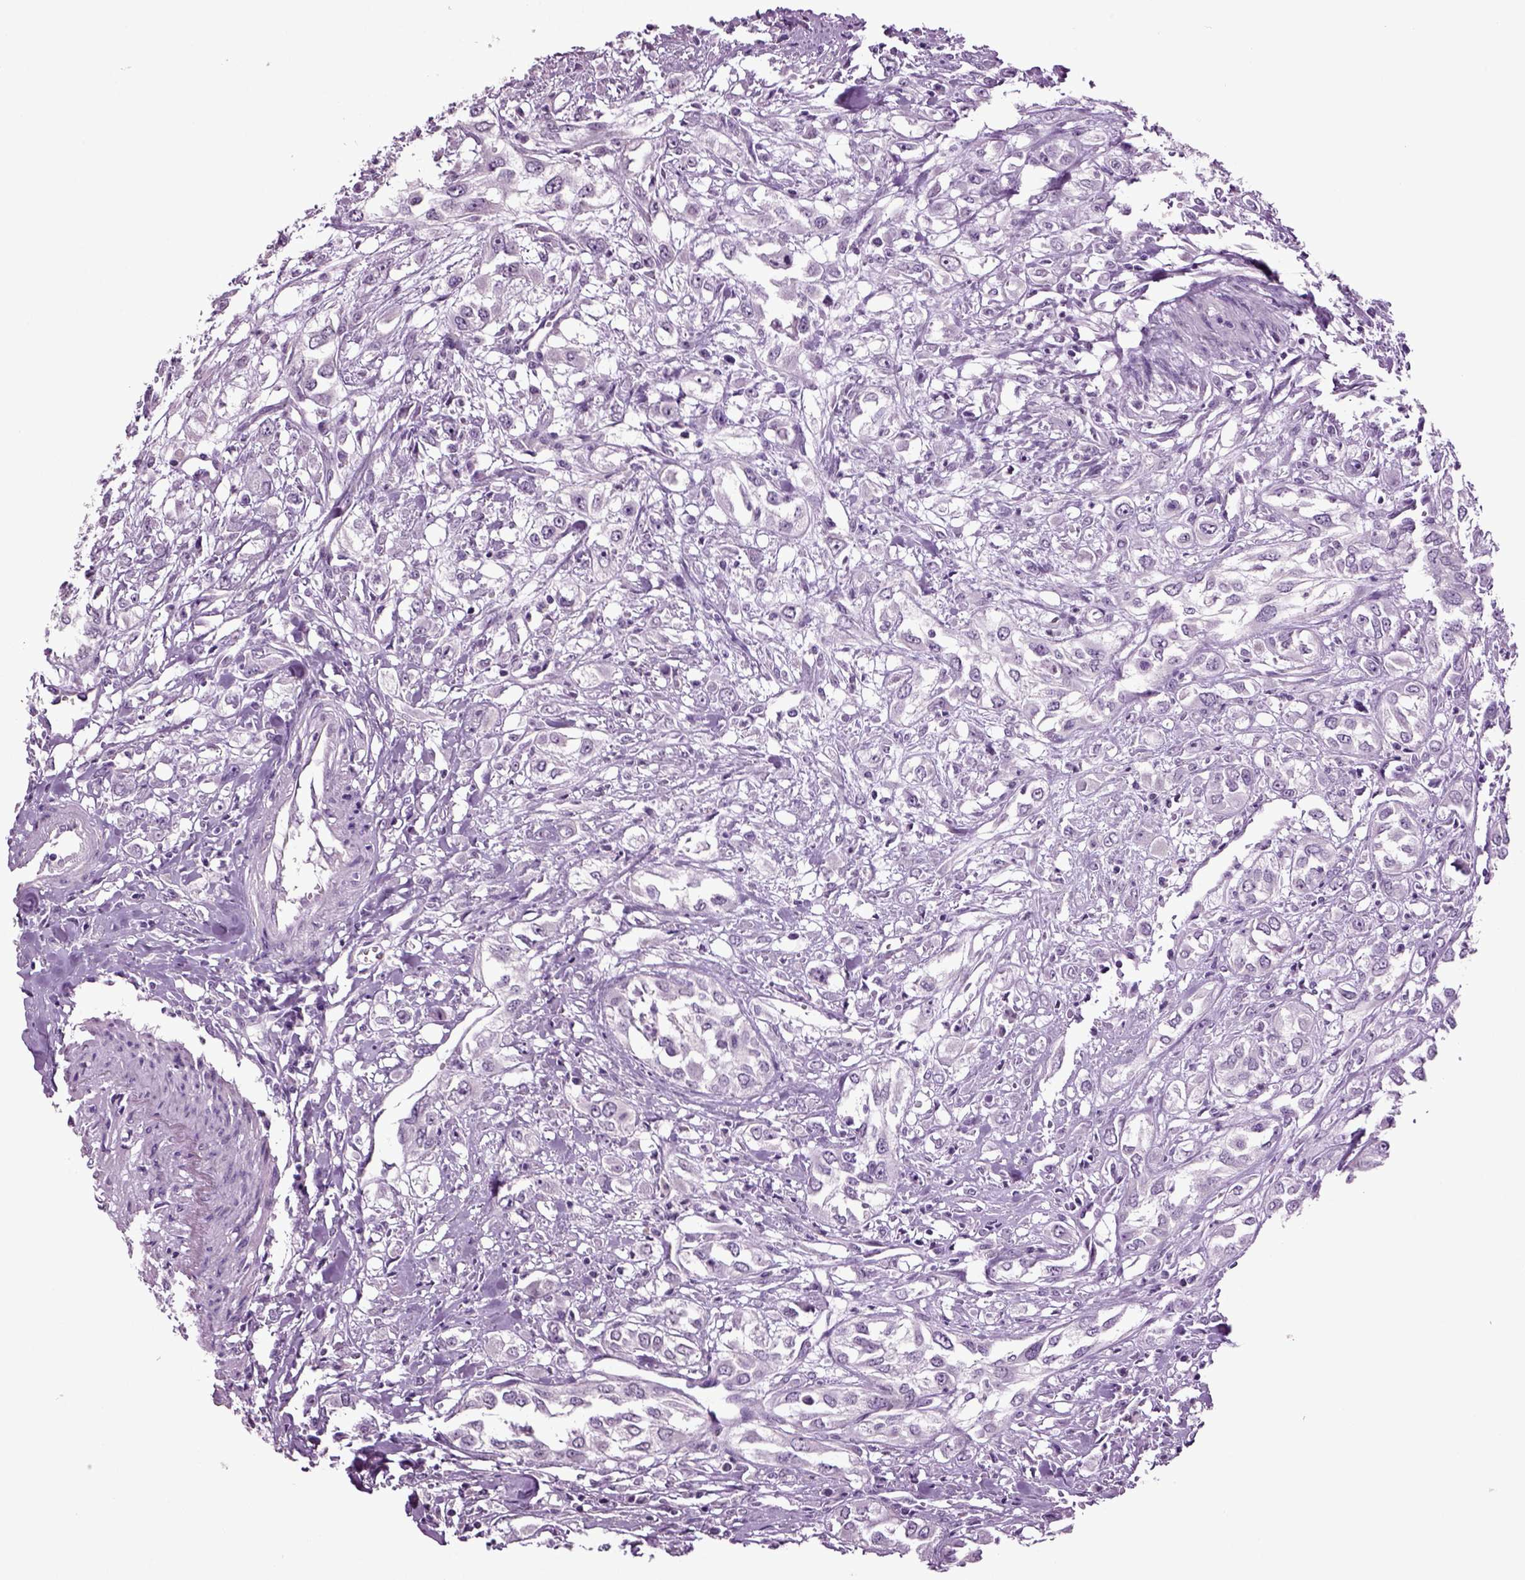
{"staining": {"intensity": "negative", "quantity": "none", "location": "none"}, "tissue": "urothelial cancer", "cell_type": "Tumor cells", "image_type": "cancer", "snomed": [{"axis": "morphology", "description": "Urothelial carcinoma, High grade"}, {"axis": "topography", "description": "Urinary bladder"}], "caption": "Human high-grade urothelial carcinoma stained for a protein using IHC demonstrates no expression in tumor cells.", "gene": "SLC17A6", "patient": {"sex": "male", "age": 67}}